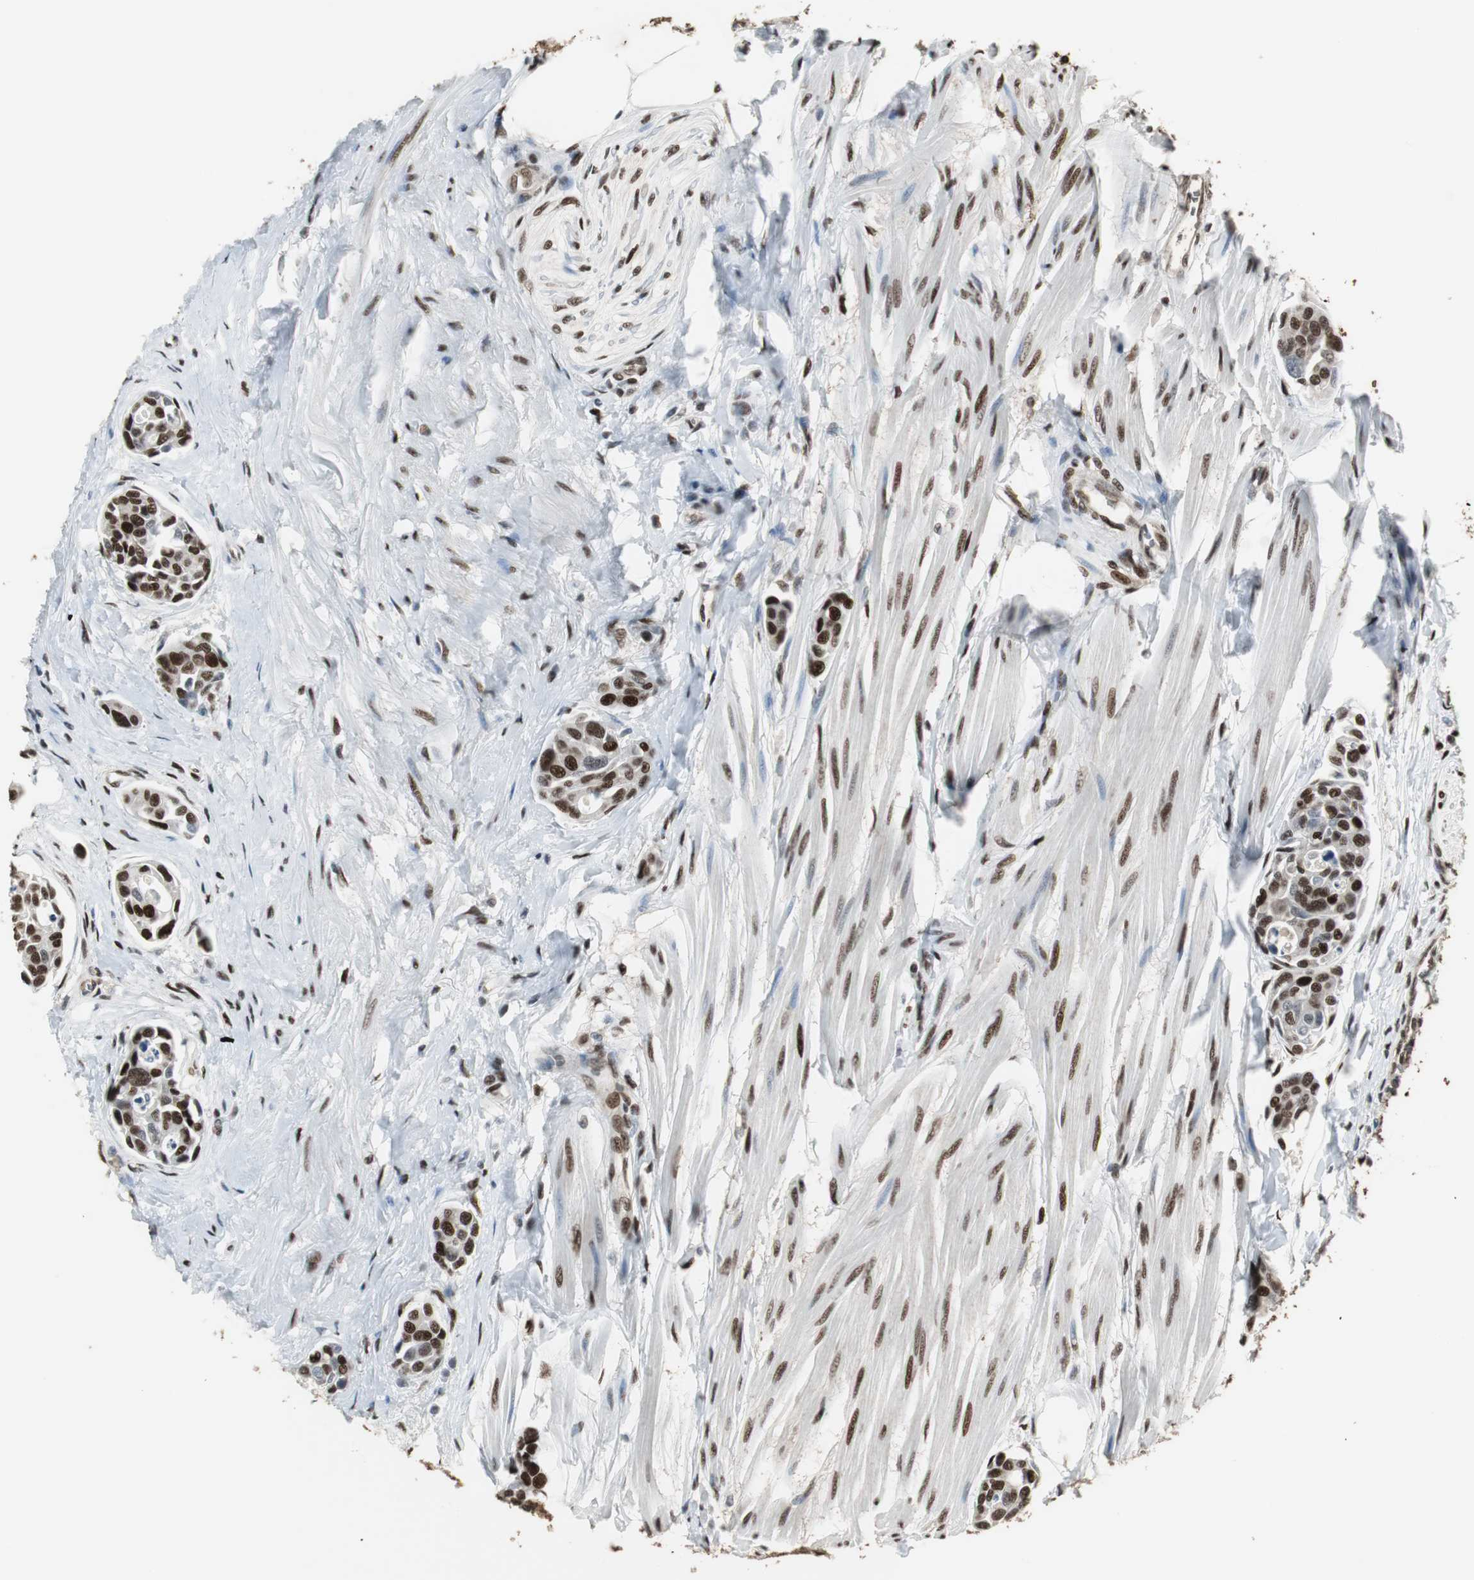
{"staining": {"intensity": "strong", "quantity": ">75%", "location": "nuclear"}, "tissue": "urothelial cancer", "cell_type": "Tumor cells", "image_type": "cancer", "snomed": [{"axis": "morphology", "description": "Urothelial carcinoma, High grade"}, {"axis": "topography", "description": "Urinary bladder"}], "caption": "A photomicrograph of urothelial cancer stained for a protein displays strong nuclear brown staining in tumor cells. The protein of interest is stained brown, and the nuclei are stained in blue (DAB IHC with brightfield microscopy, high magnification).", "gene": "TAF5", "patient": {"sex": "male", "age": 78}}